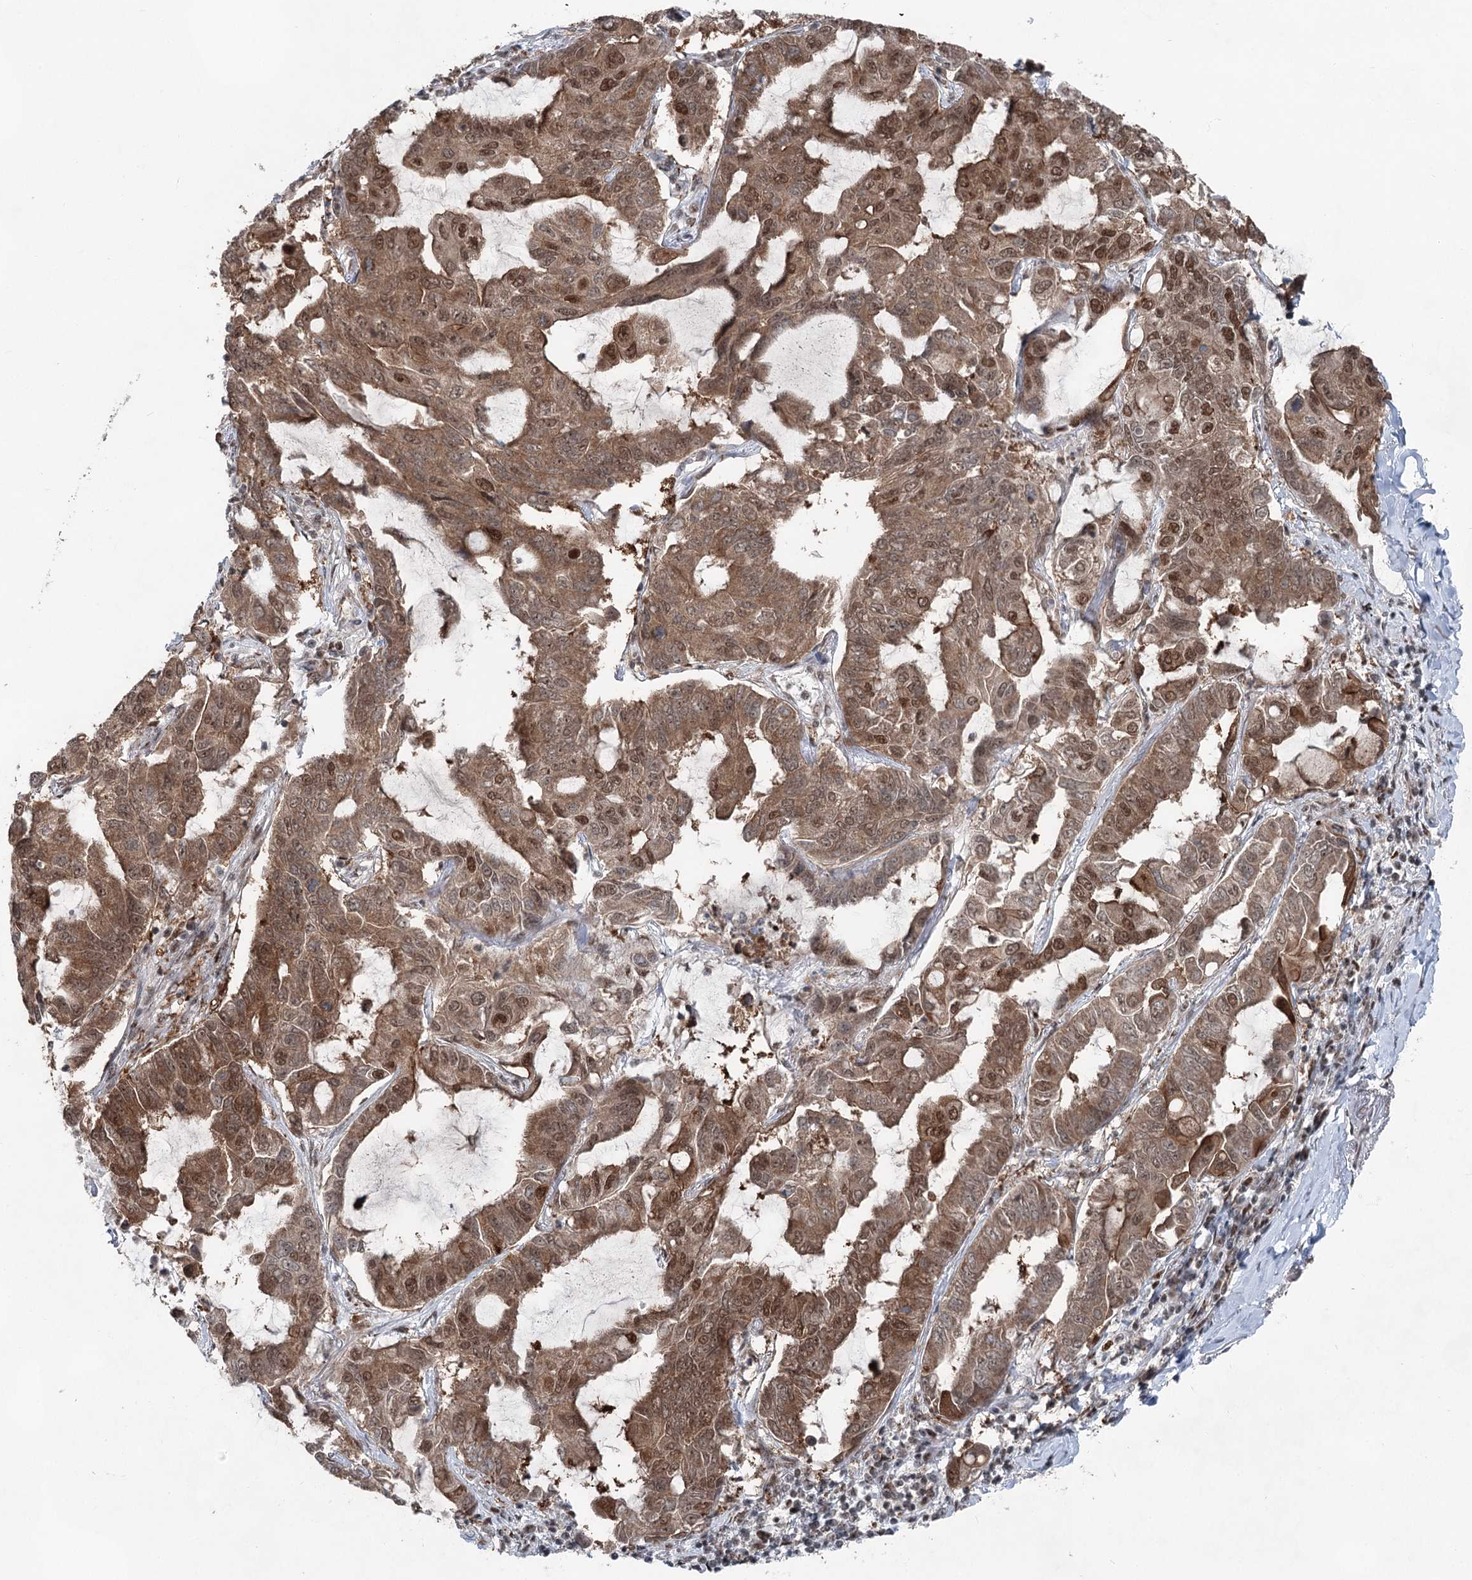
{"staining": {"intensity": "moderate", "quantity": ">75%", "location": "cytoplasmic/membranous,nuclear"}, "tissue": "lung cancer", "cell_type": "Tumor cells", "image_type": "cancer", "snomed": [{"axis": "morphology", "description": "Adenocarcinoma, NOS"}, {"axis": "topography", "description": "Lung"}], "caption": "Protein expression analysis of human adenocarcinoma (lung) reveals moderate cytoplasmic/membranous and nuclear expression in approximately >75% of tumor cells.", "gene": "ZCCHC8", "patient": {"sex": "male", "age": 64}}